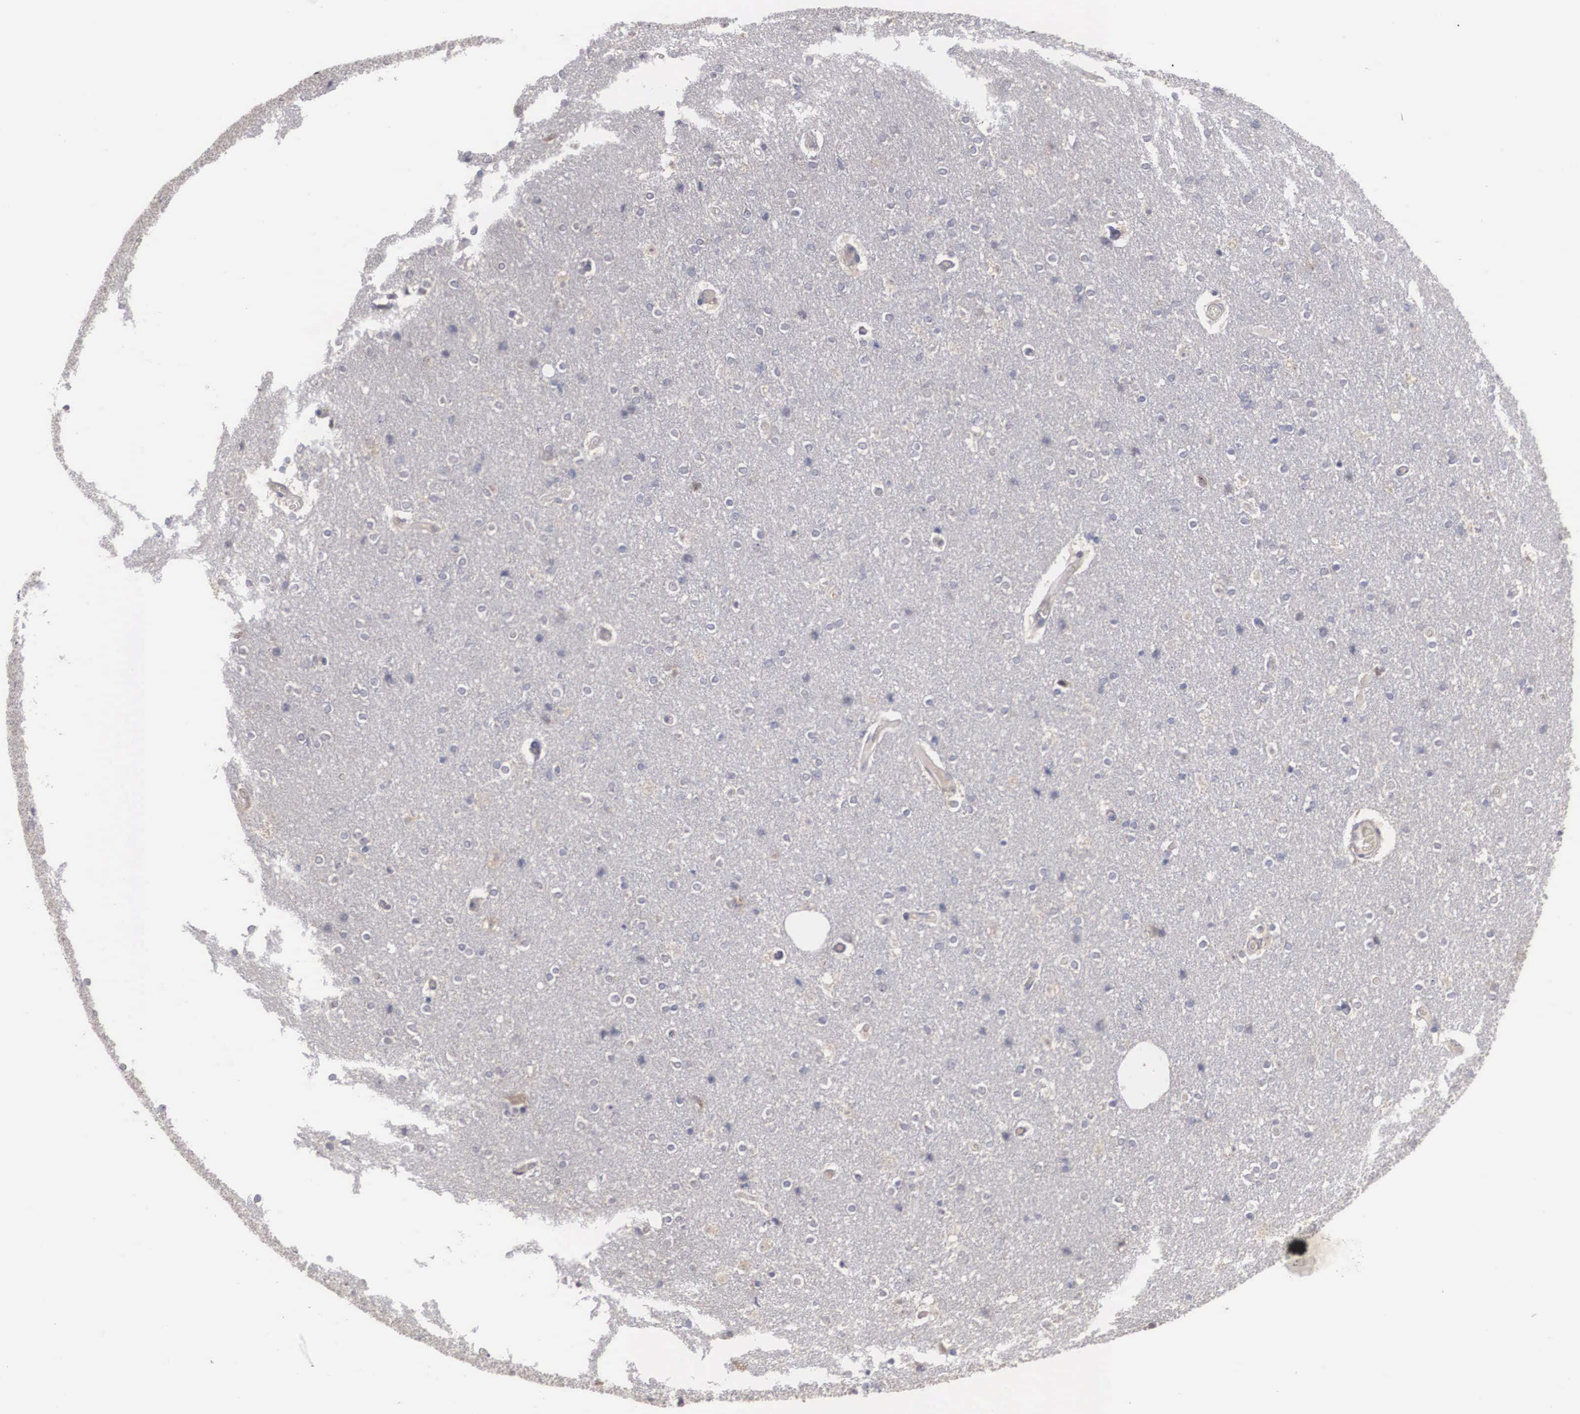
{"staining": {"intensity": "negative", "quantity": "none", "location": "none"}, "tissue": "cerebral cortex", "cell_type": "Endothelial cells", "image_type": "normal", "snomed": [{"axis": "morphology", "description": "Normal tissue, NOS"}, {"axis": "topography", "description": "Cerebral cortex"}], "caption": "Endothelial cells are negative for brown protein staining in unremarkable cerebral cortex. The staining was performed using DAB (3,3'-diaminobenzidine) to visualize the protein expression in brown, while the nuclei were stained in blue with hematoxylin (Magnification: 20x).", "gene": "AMN", "patient": {"sex": "female", "age": 54}}